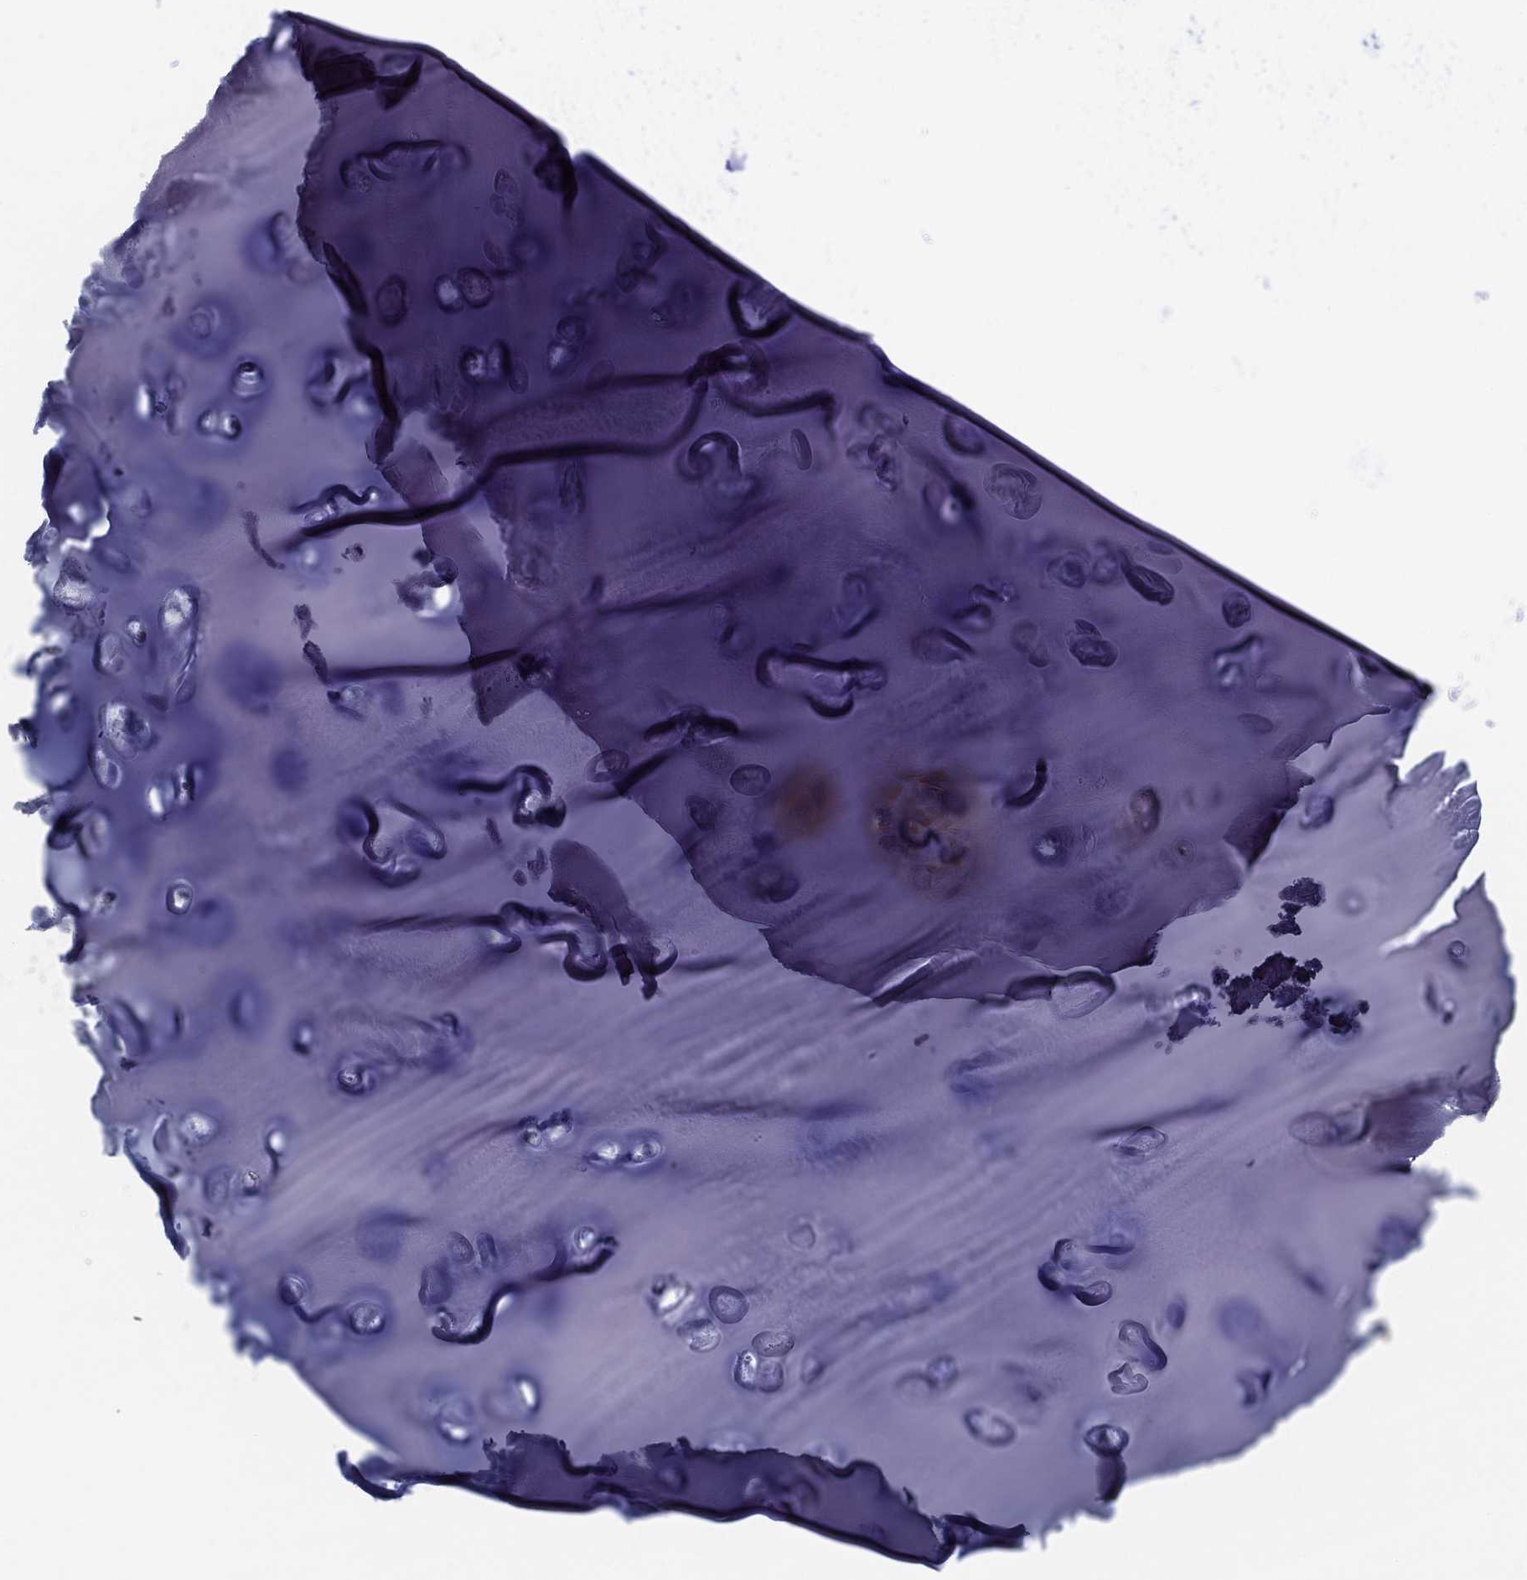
{"staining": {"intensity": "negative", "quantity": "none", "location": "none"}, "tissue": "adipose tissue", "cell_type": "Adipocytes", "image_type": "normal", "snomed": [{"axis": "morphology", "description": "Normal tissue, NOS"}, {"axis": "topography", "description": "Cartilage tissue"}], "caption": "A high-resolution image shows immunohistochemistry (IHC) staining of normal adipose tissue, which shows no significant expression in adipocytes.", "gene": "SIT1", "patient": {"sex": "male", "age": 81}}